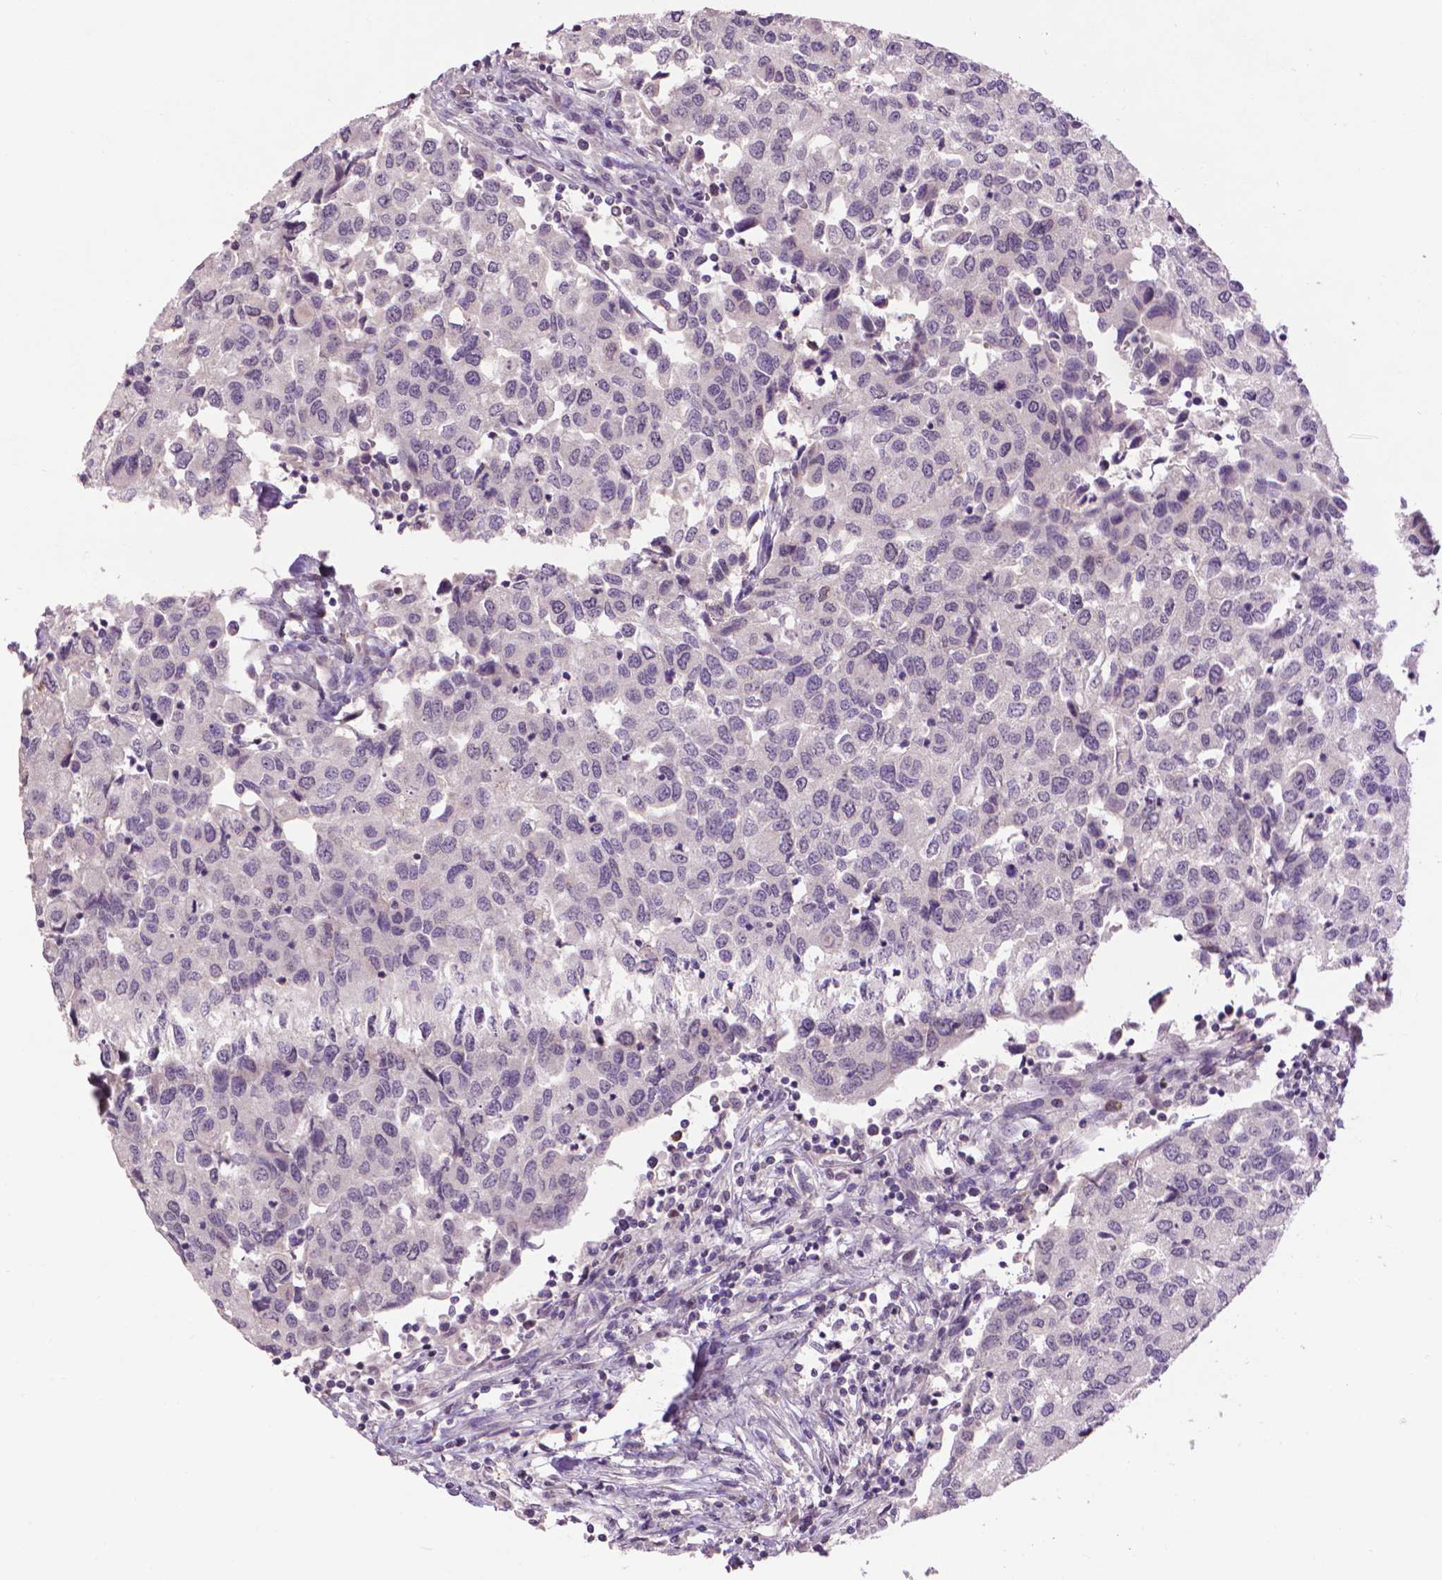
{"staining": {"intensity": "negative", "quantity": "none", "location": "none"}, "tissue": "urothelial cancer", "cell_type": "Tumor cells", "image_type": "cancer", "snomed": [{"axis": "morphology", "description": "Urothelial carcinoma, High grade"}, {"axis": "topography", "description": "Urinary bladder"}], "caption": "Tumor cells show no significant staining in urothelial carcinoma (high-grade). Brightfield microscopy of immunohistochemistry stained with DAB (brown) and hematoxylin (blue), captured at high magnification.", "gene": "CDKN2D", "patient": {"sex": "female", "age": 78}}